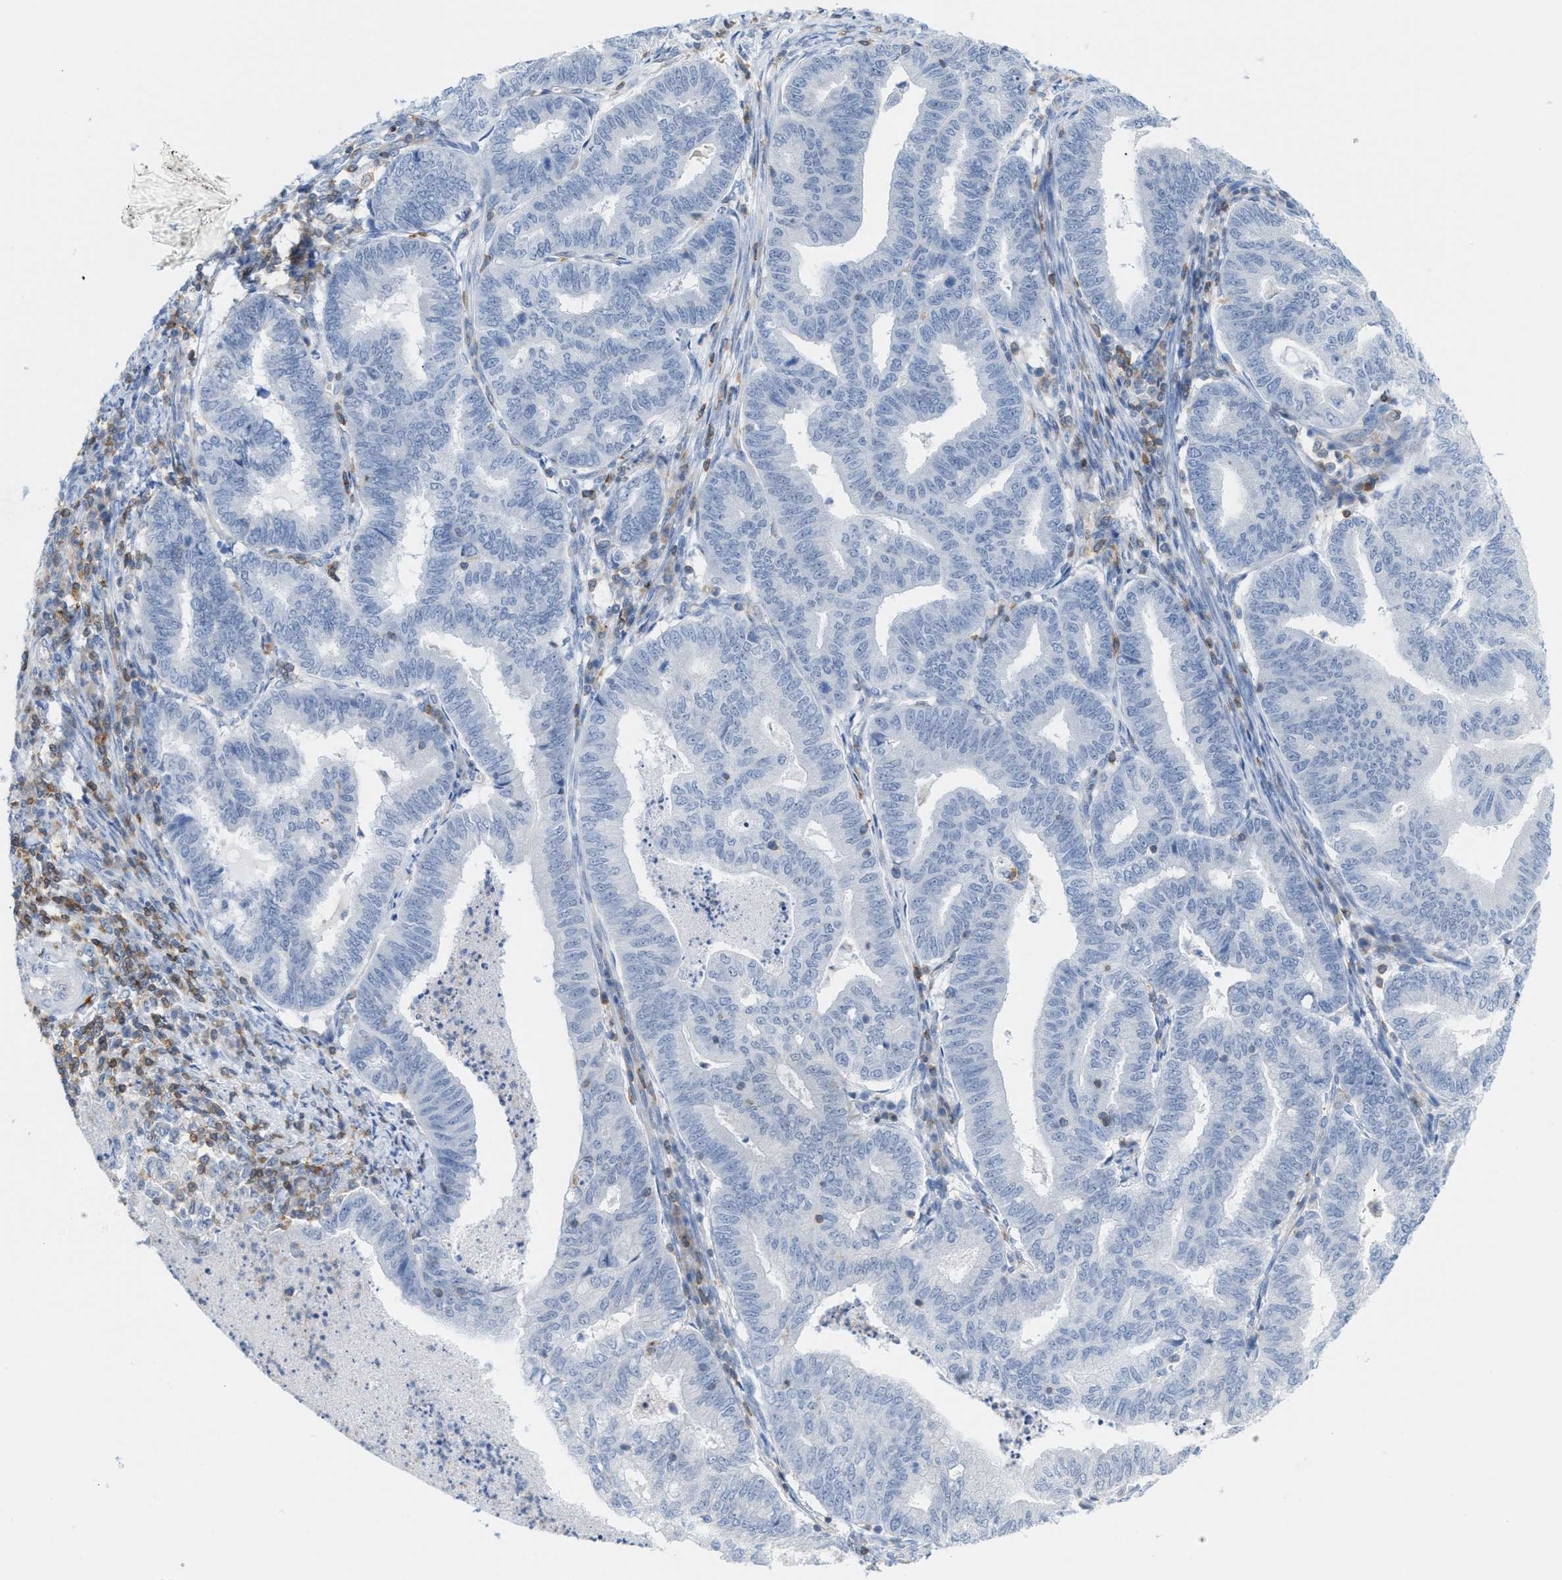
{"staining": {"intensity": "negative", "quantity": "none", "location": "none"}, "tissue": "endometrial cancer", "cell_type": "Tumor cells", "image_type": "cancer", "snomed": [{"axis": "morphology", "description": "Polyp, NOS"}, {"axis": "morphology", "description": "Adenocarcinoma, NOS"}, {"axis": "morphology", "description": "Adenoma, NOS"}, {"axis": "topography", "description": "Endometrium"}], "caption": "Immunohistochemistry (IHC) histopathology image of neoplastic tissue: adenocarcinoma (endometrial) stained with DAB exhibits no significant protein expression in tumor cells.", "gene": "IL16", "patient": {"sex": "female", "age": 79}}